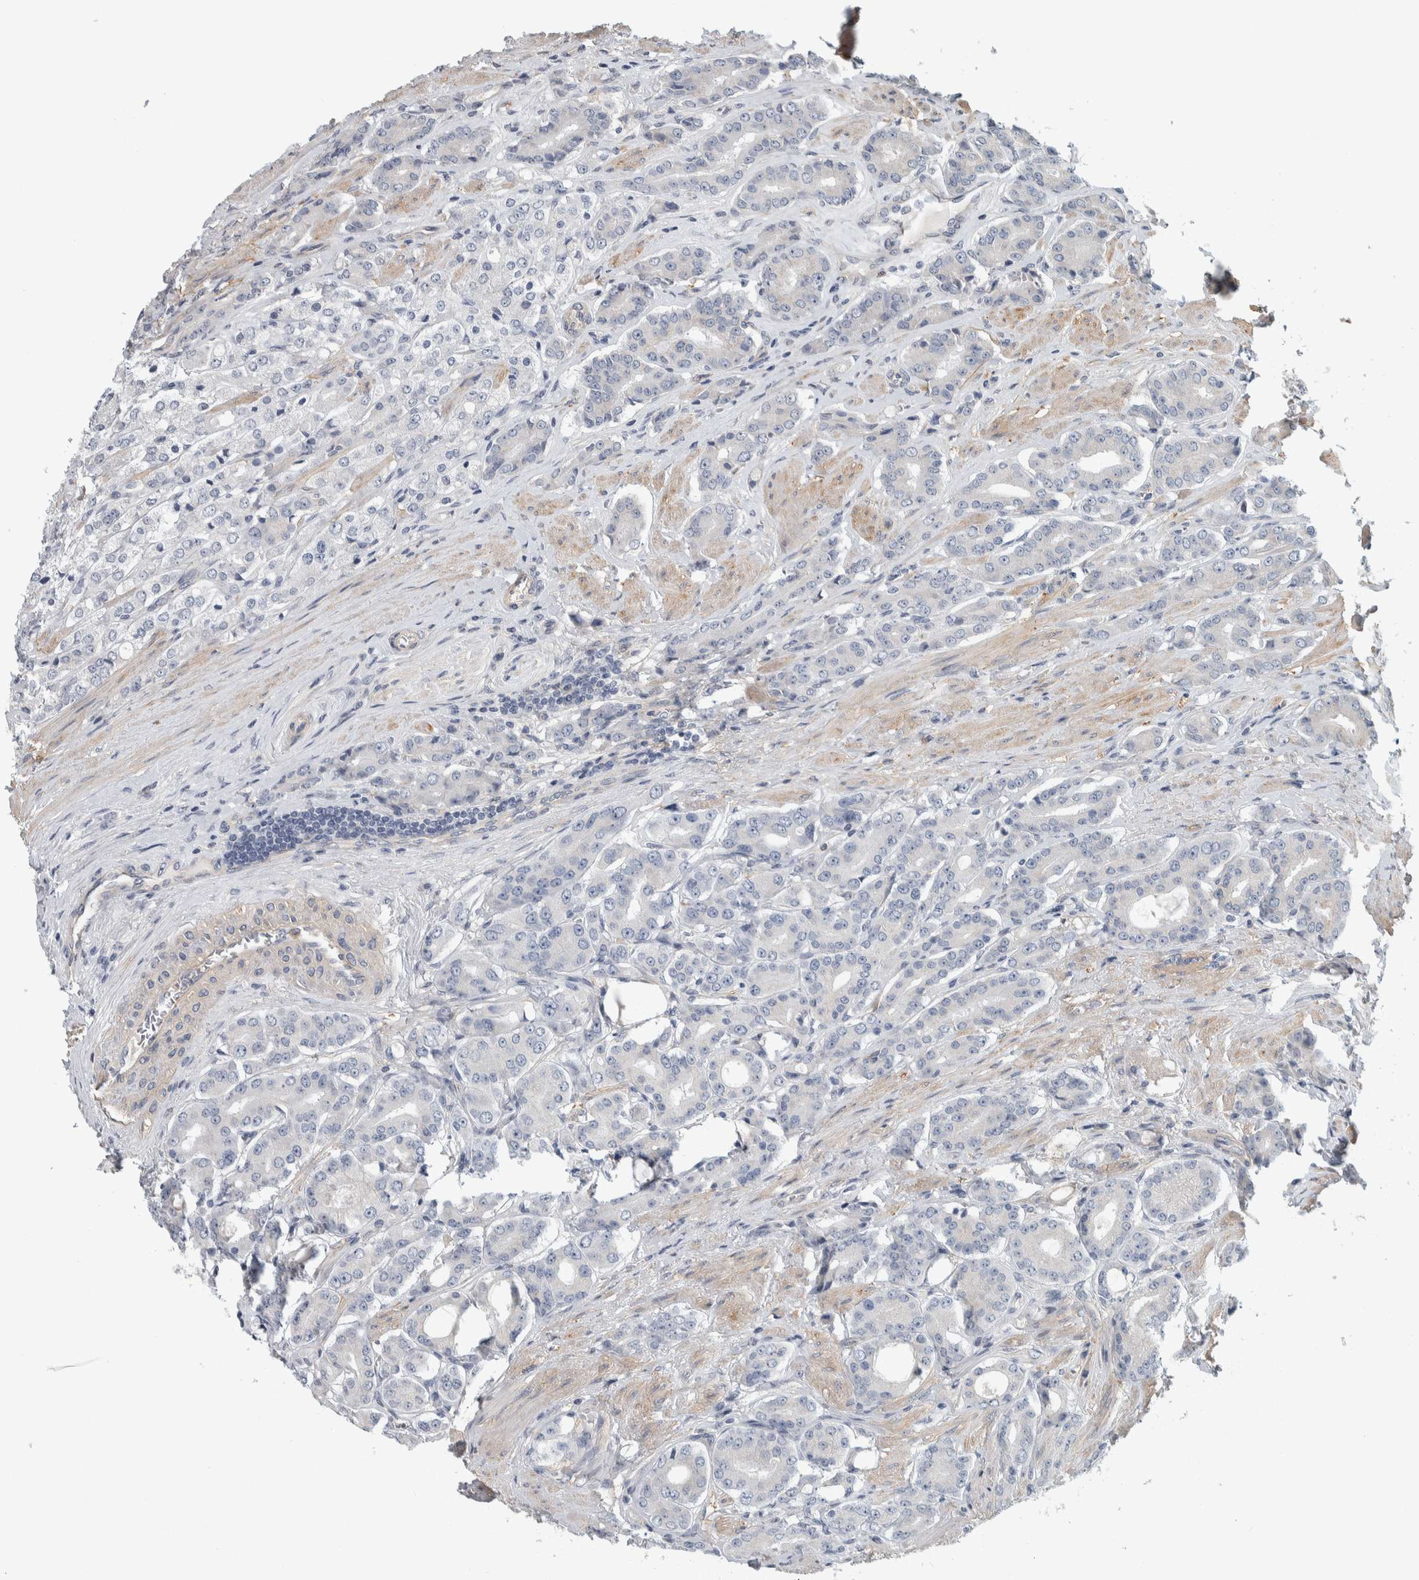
{"staining": {"intensity": "negative", "quantity": "none", "location": "none"}, "tissue": "prostate cancer", "cell_type": "Tumor cells", "image_type": "cancer", "snomed": [{"axis": "morphology", "description": "Adenocarcinoma, High grade"}, {"axis": "topography", "description": "Prostate"}], "caption": "Prostate adenocarcinoma (high-grade) stained for a protein using immunohistochemistry (IHC) exhibits no positivity tumor cells.", "gene": "KCNJ3", "patient": {"sex": "male", "age": 71}}